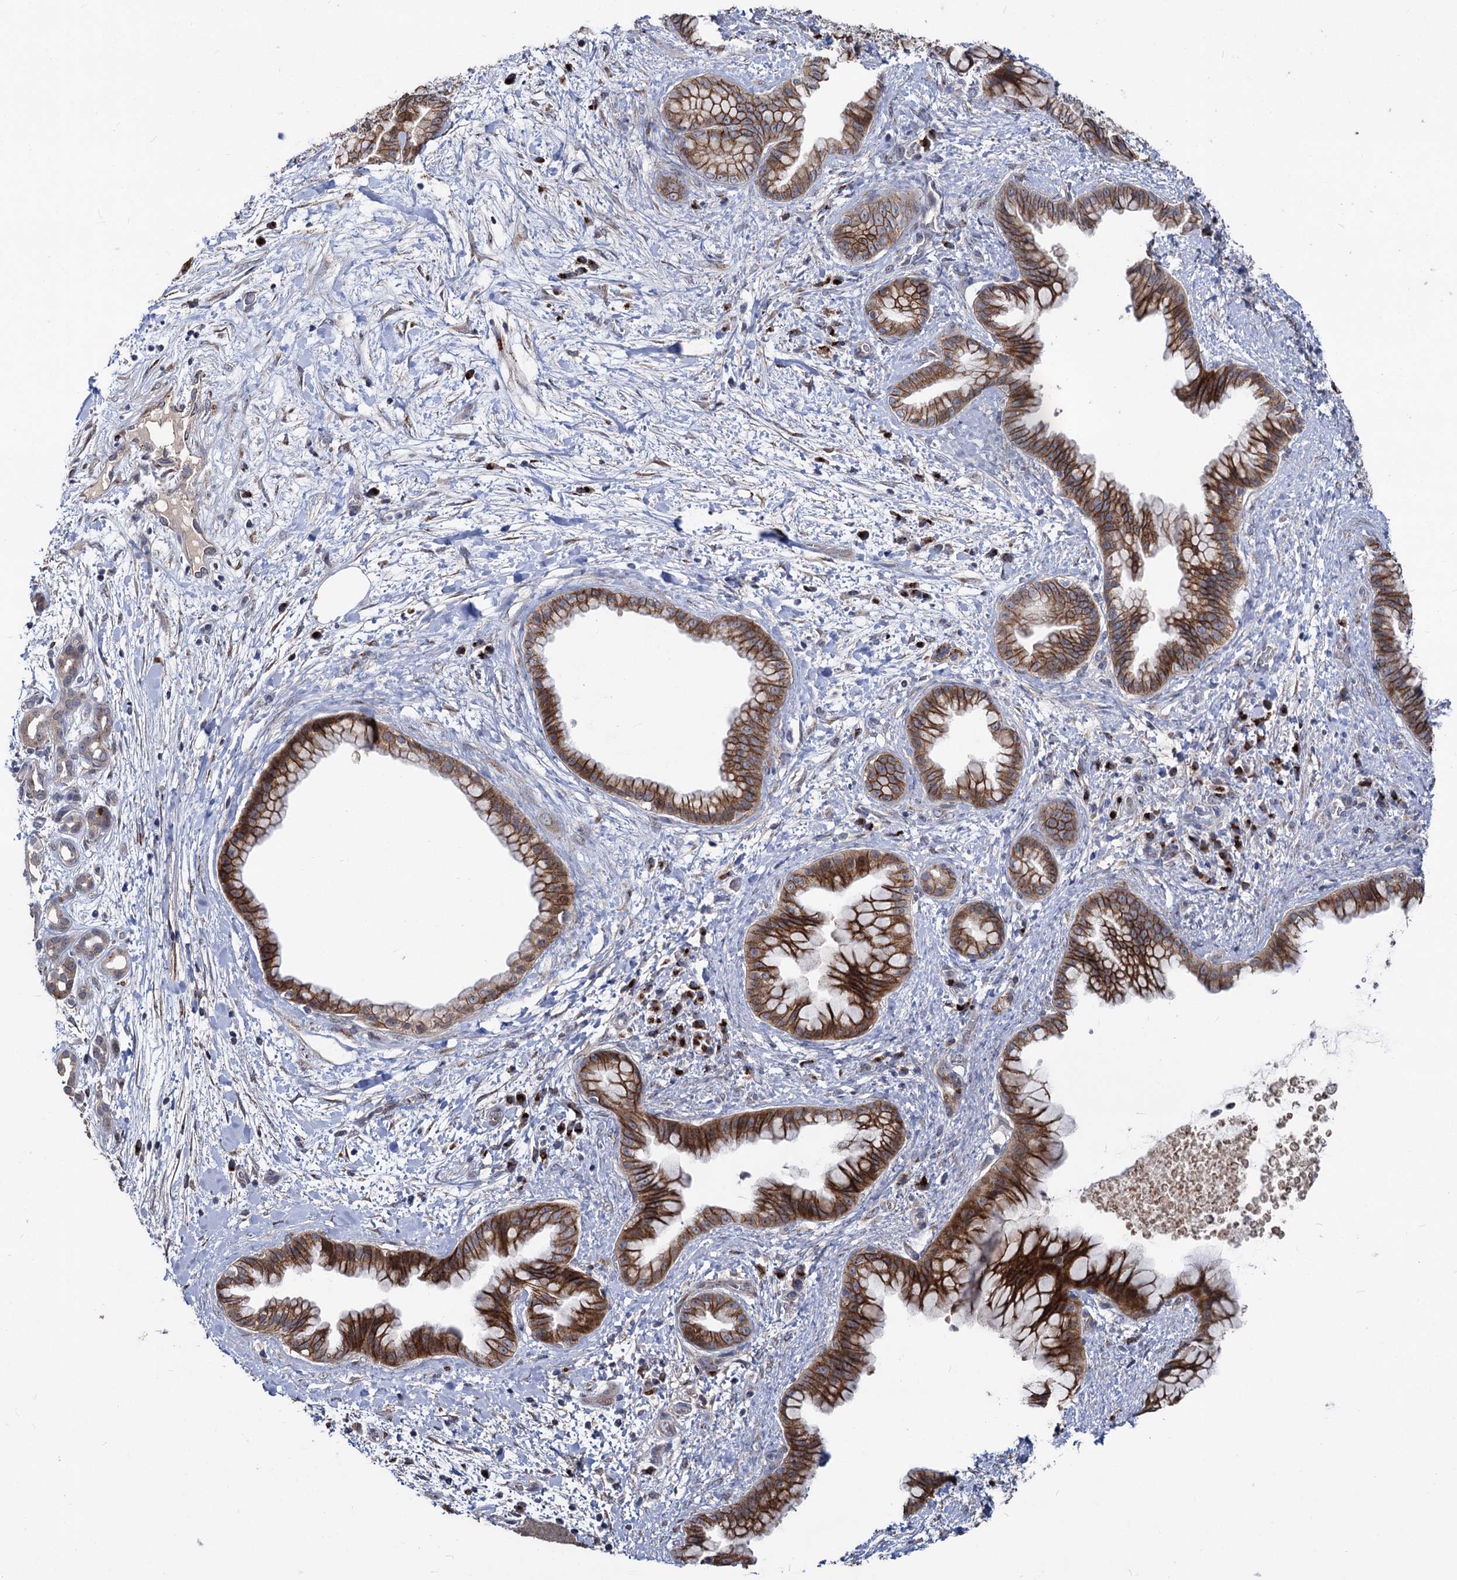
{"staining": {"intensity": "strong", "quantity": ">75%", "location": "cytoplasmic/membranous"}, "tissue": "pancreatic cancer", "cell_type": "Tumor cells", "image_type": "cancer", "snomed": [{"axis": "morphology", "description": "Adenocarcinoma, NOS"}, {"axis": "topography", "description": "Pancreas"}], "caption": "This image displays immunohistochemistry (IHC) staining of adenocarcinoma (pancreatic), with high strong cytoplasmic/membranous positivity in about >75% of tumor cells.", "gene": "SMAGP", "patient": {"sex": "female", "age": 78}}